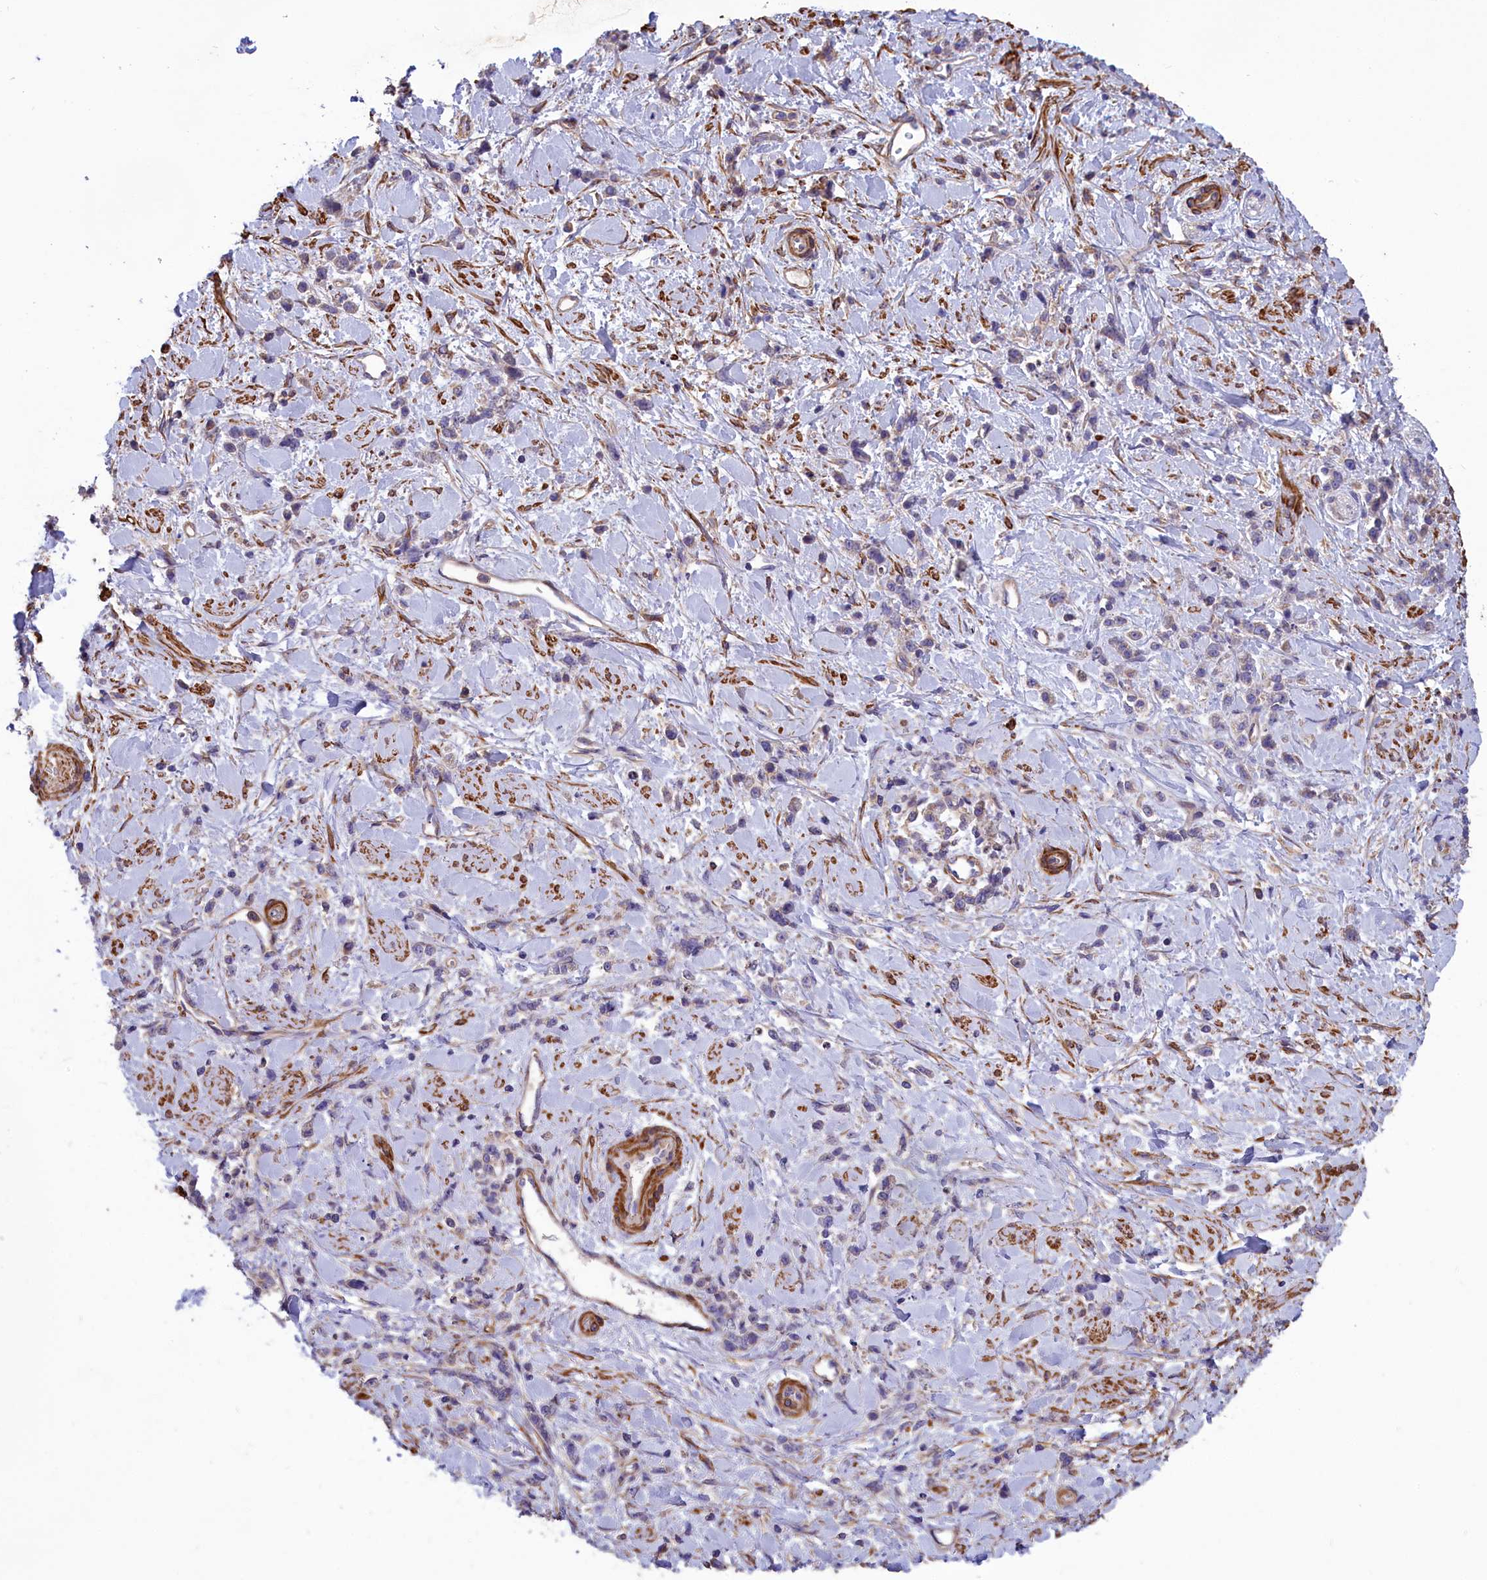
{"staining": {"intensity": "negative", "quantity": "none", "location": "none"}, "tissue": "stomach cancer", "cell_type": "Tumor cells", "image_type": "cancer", "snomed": [{"axis": "morphology", "description": "Adenocarcinoma, NOS"}, {"axis": "topography", "description": "Stomach"}], "caption": "This is a photomicrograph of IHC staining of stomach adenocarcinoma, which shows no expression in tumor cells.", "gene": "AMDHD2", "patient": {"sex": "female", "age": 60}}